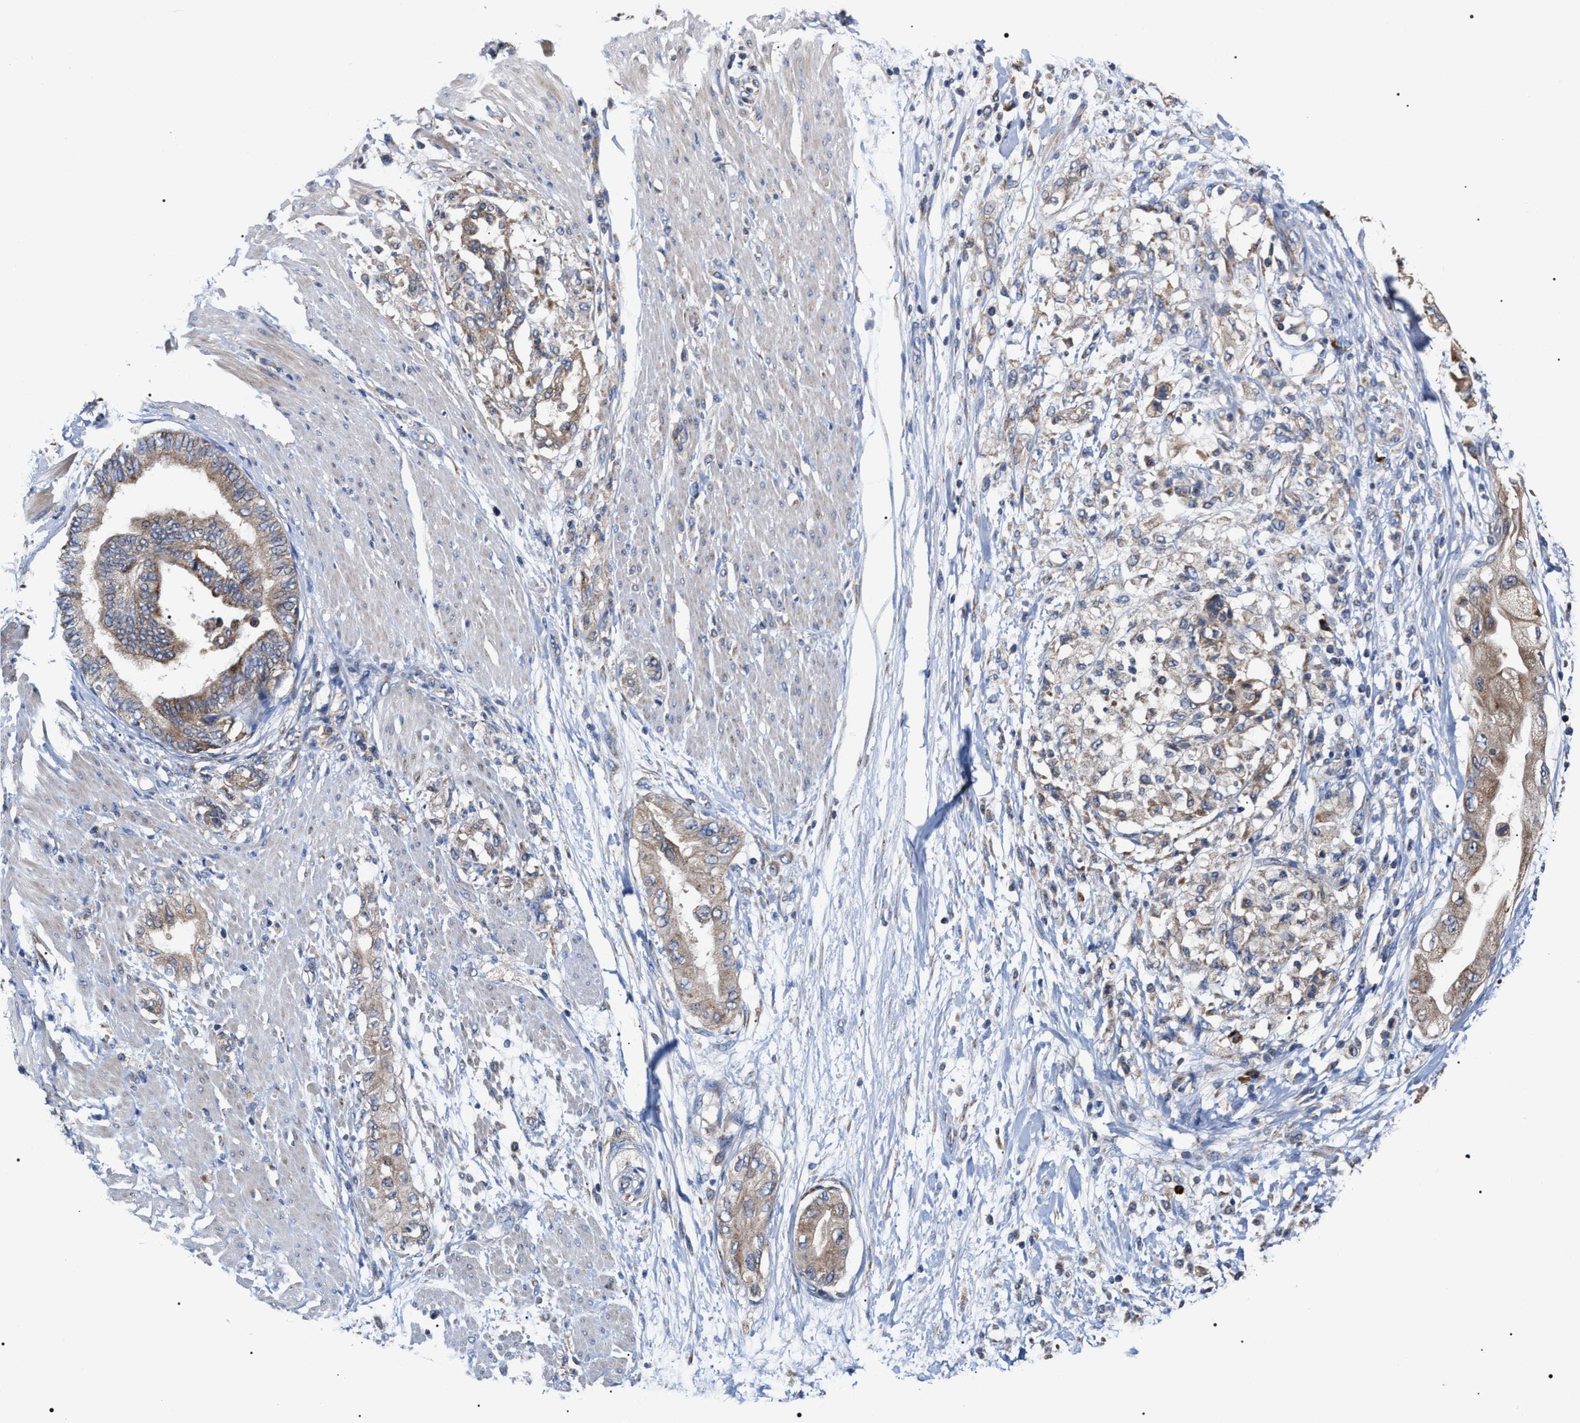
{"staining": {"intensity": "negative", "quantity": "none", "location": "none"}, "tissue": "adipose tissue", "cell_type": "Adipocytes", "image_type": "normal", "snomed": [{"axis": "morphology", "description": "Normal tissue, NOS"}, {"axis": "morphology", "description": "Adenocarcinoma, NOS"}, {"axis": "topography", "description": "Duodenum"}, {"axis": "topography", "description": "Peripheral nerve tissue"}], "caption": "This is an immunohistochemistry (IHC) histopathology image of benign human adipose tissue. There is no positivity in adipocytes.", "gene": "MACC1", "patient": {"sex": "female", "age": 60}}